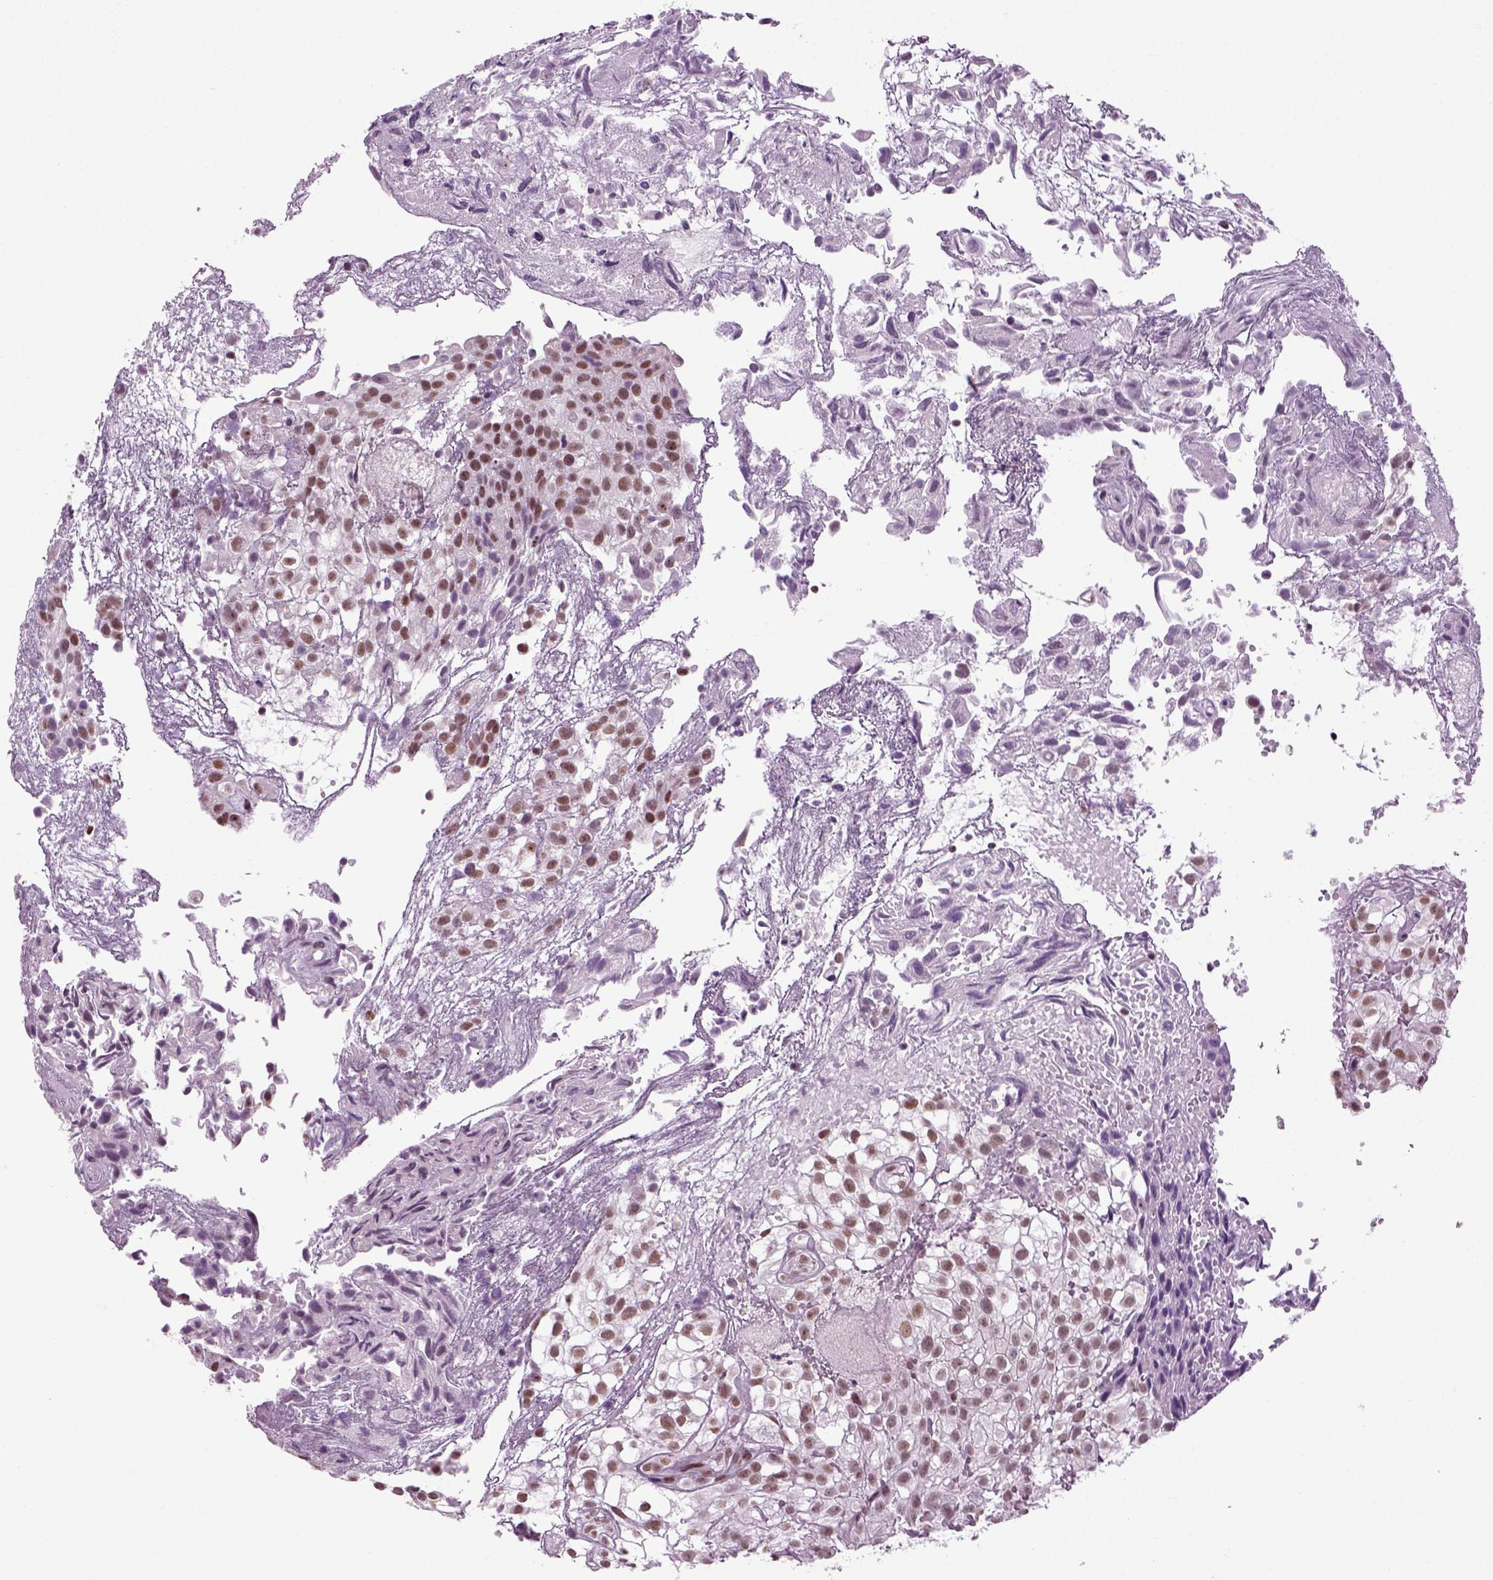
{"staining": {"intensity": "moderate", "quantity": "<25%", "location": "nuclear"}, "tissue": "urothelial cancer", "cell_type": "Tumor cells", "image_type": "cancer", "snomed": [{"axis": "morphology", "description": "Urothelial carcinoma, High grade"}, {"axis": "topography", "description": "Urinary bladder"}], "caption": "Urothelial cancer was stained to show a protein in brown. There is low levels of moderate nuclear positivity in about <25% of tumor cells.", "gene": "RCOR3", "patient": {"sex": "male", "age": 56}}